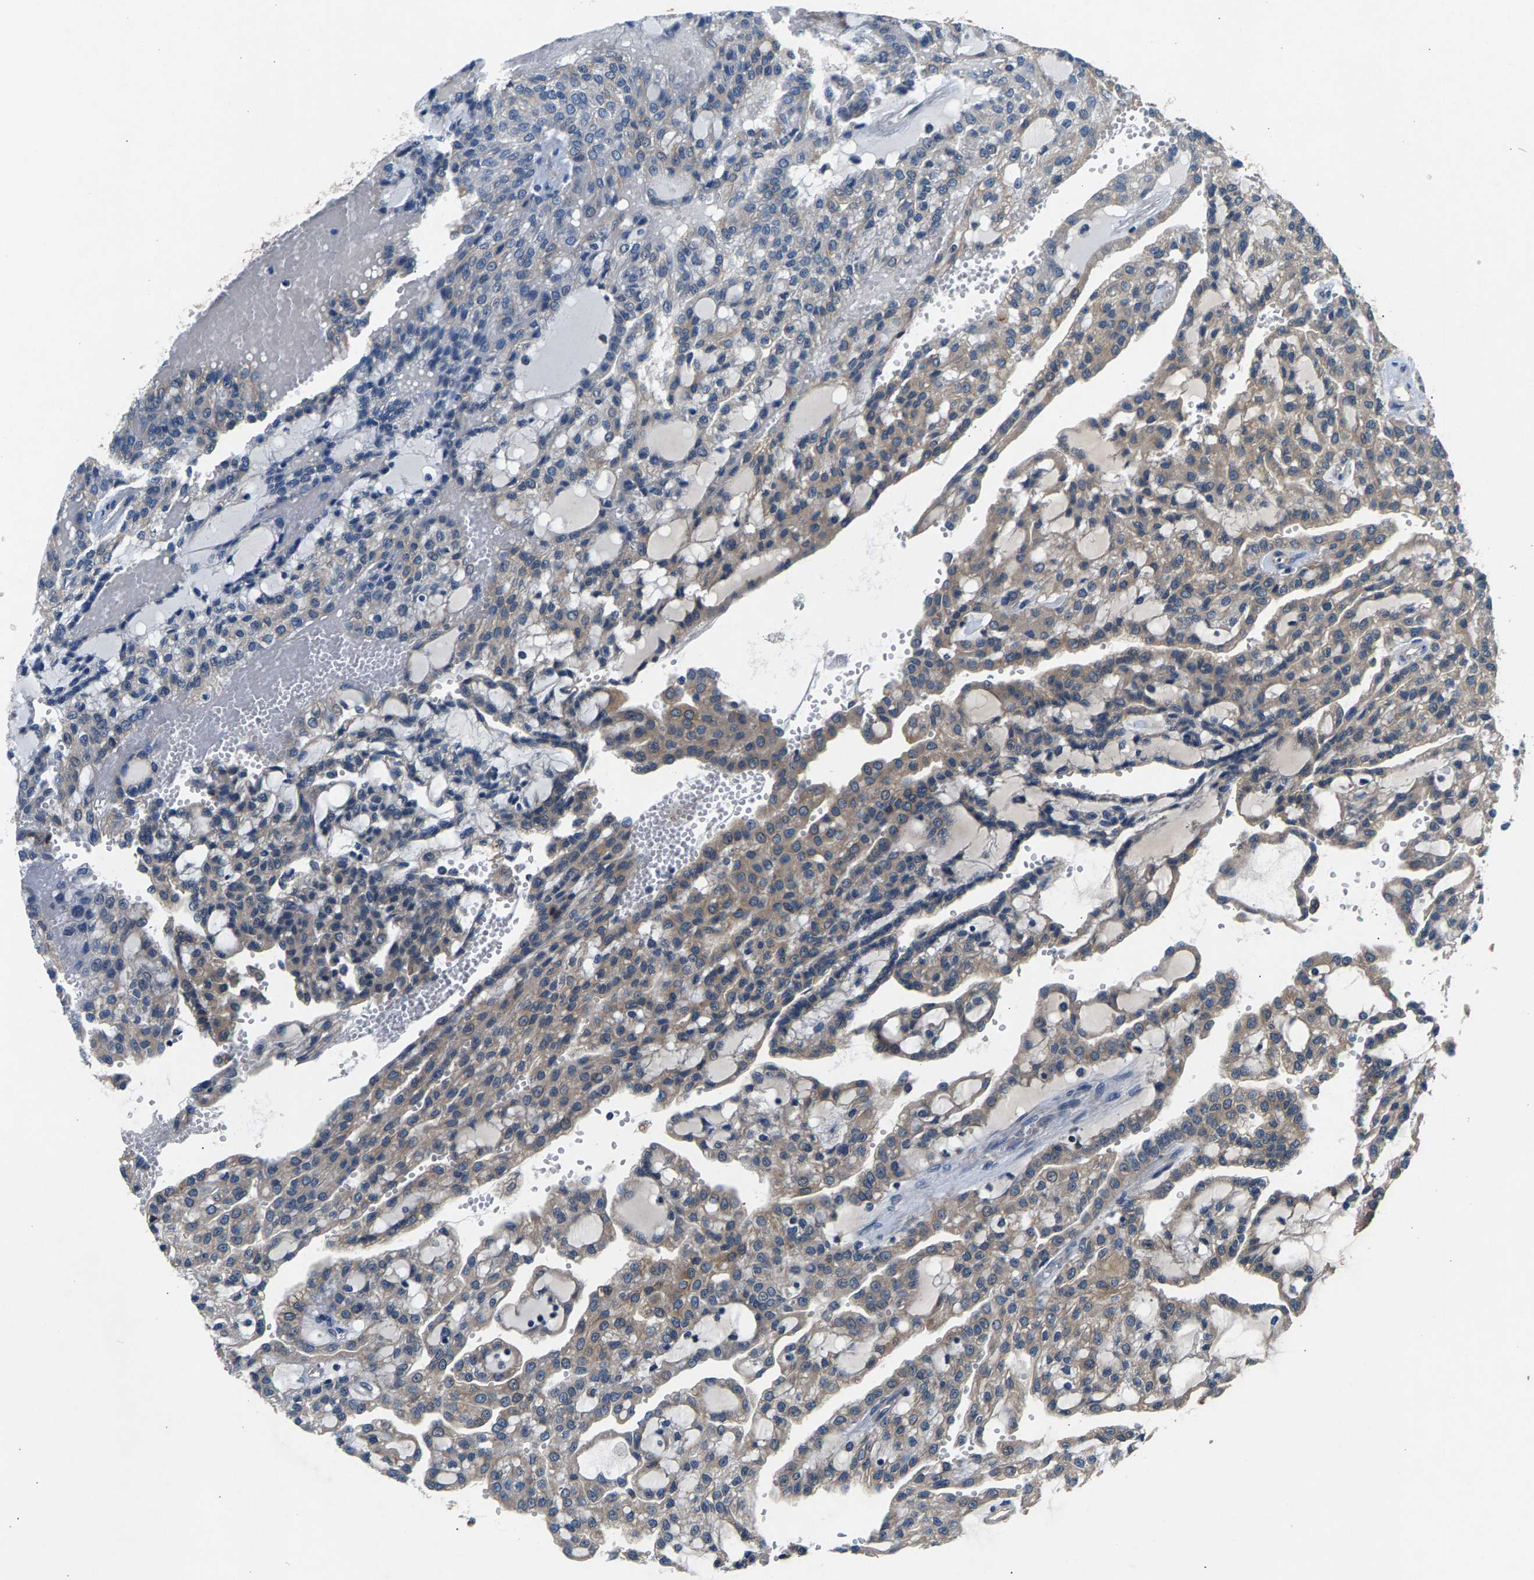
{"staining": {"intensity": "weak", "quantity": "<25%", "location": "cytoplasmic/membranous"}, "tissue": "renal cancer", "cell_type": "Tumor cells", "image_type": "cancer", "snomed": [{"axis": "morphology", "description": "Adenocarcinoma, NOS"}, {"axis": "topography", "description": "Kidney"}], "caption": "High power microscopy micrograph of an IHC micrograph of adenocarcinoma (renal), revealing no significant staining in tumor cells.", "gene": "NT5C", "patient": {"sex": "male", "age": 63}}